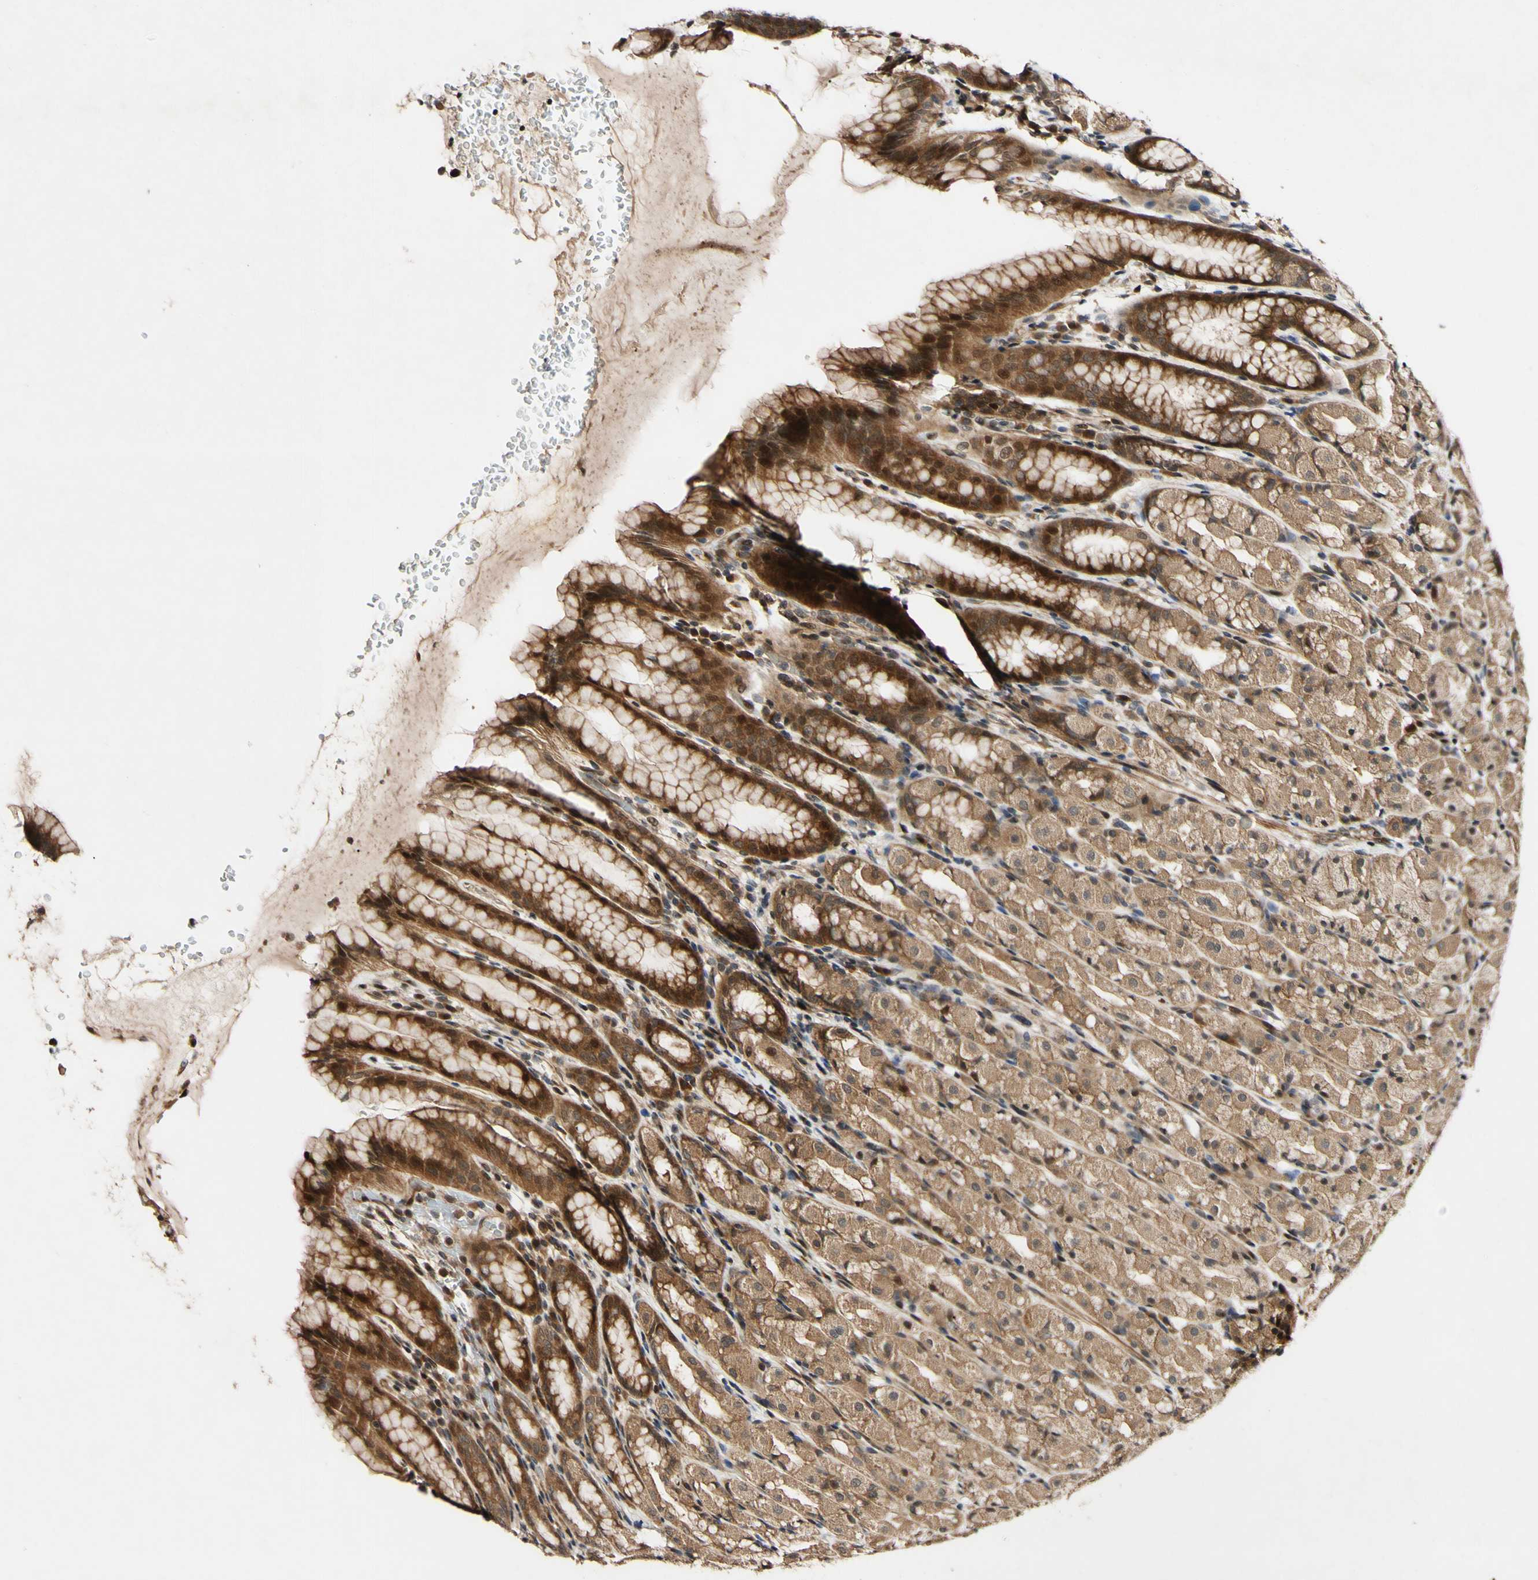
{"staining": {"intensity": "moderate", "quantity": ">75%", "location": "cytoplasmic/membranous,nuclear"}, "tissue": "stomach", "cell_type": "Glandular cells", "image_type": "normal", "snomed": [{"axis": "morphology", "description": "Normal tissue, NOS"}, {"axis": "topography", "description": "Stomach, upper"}], "caption": "The image reveals a brown stain indicating the presence of a protein in the cytoplasmic/membranous,nuclear of glandular cells in stomach.", "gene": "CSNK1E", "patient": {"sex": "male", "age": 68}}